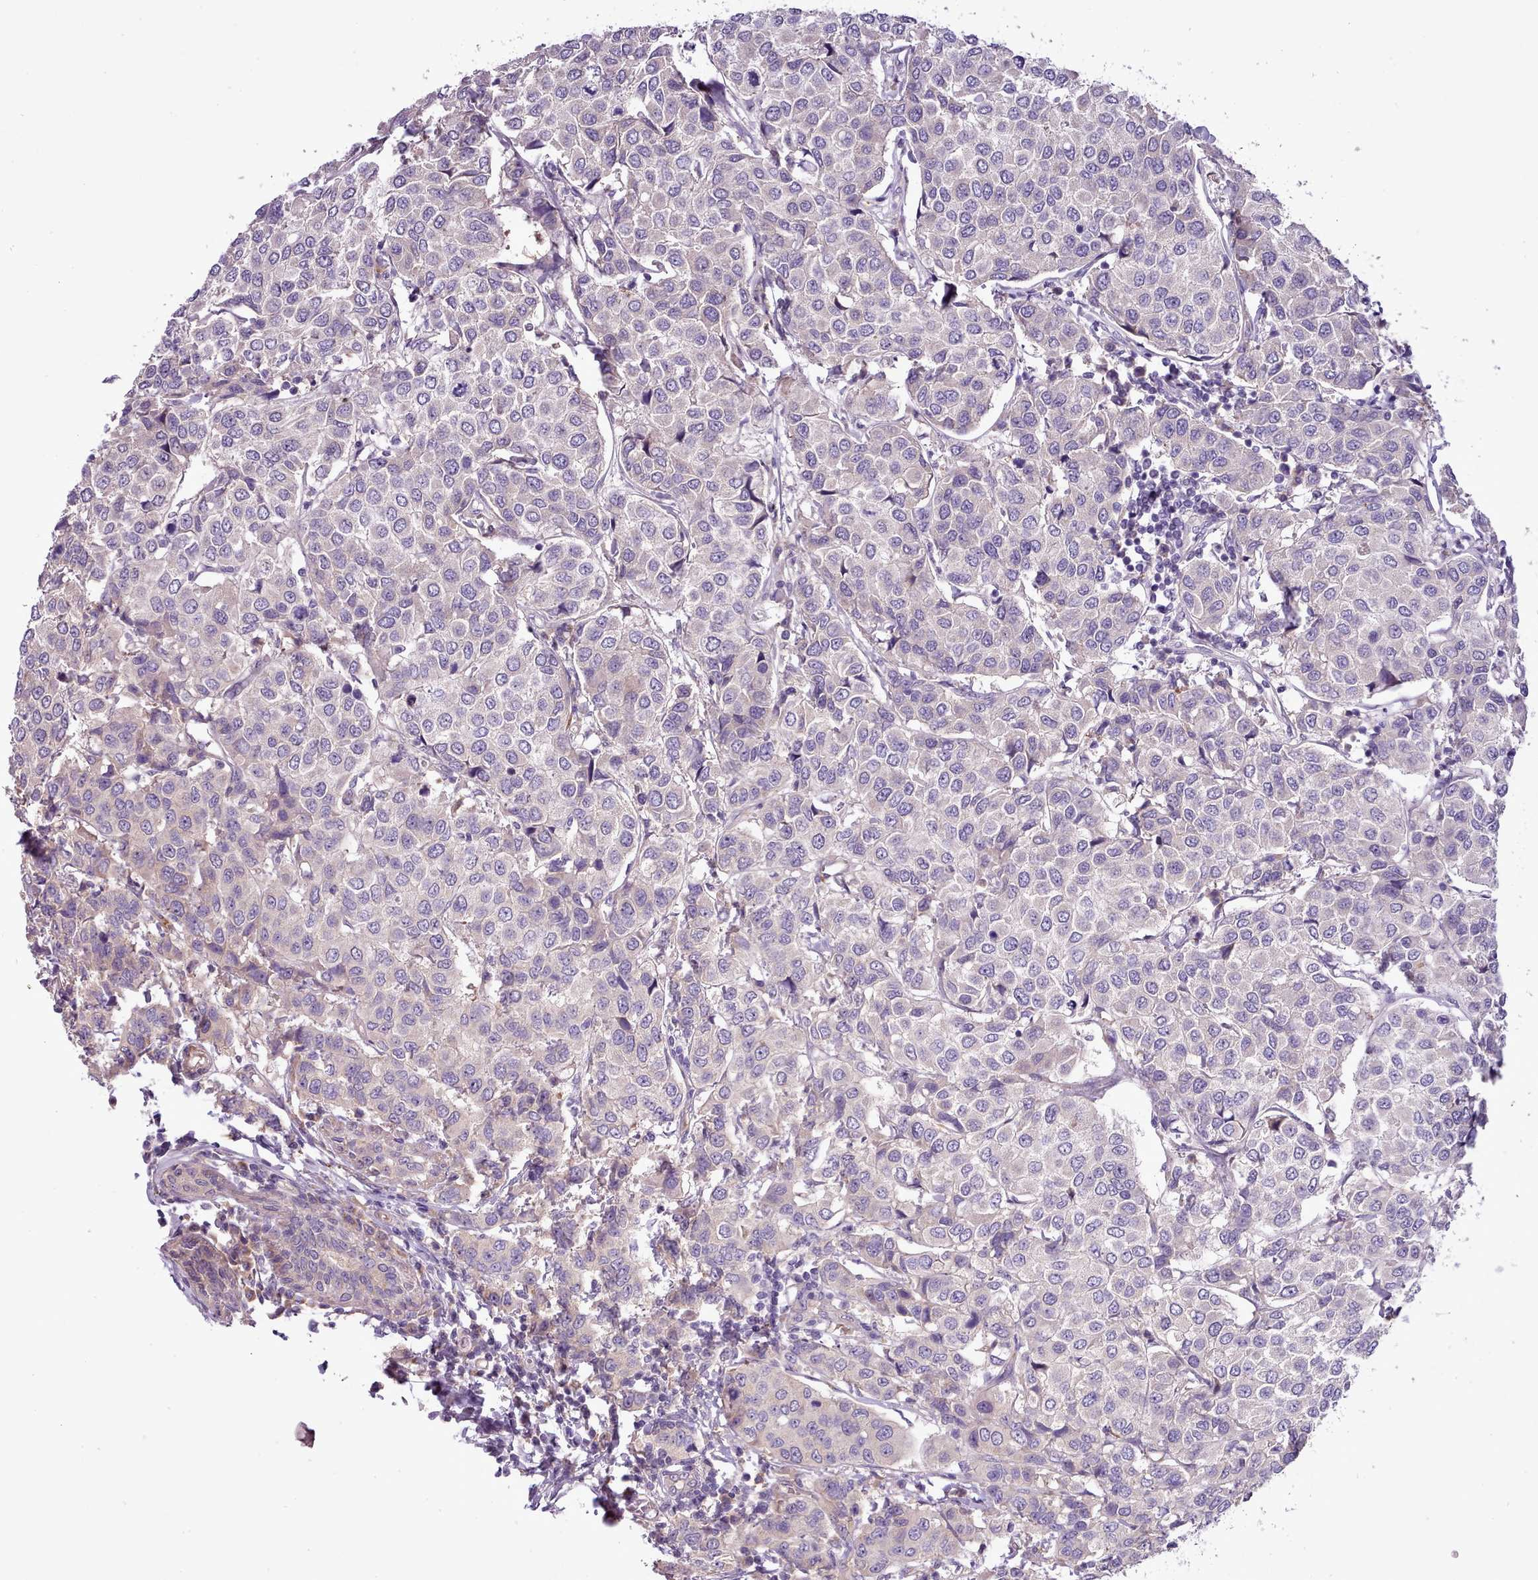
{"staining": {"intensity": "negative", "quantity": "none", "location": "none"}, "tissue": "breast cancer", "cell_type": "Tumor cells", "image_type": "cancer", "snomed": [{"axis": "morphology", "description": "Duct carcinoma"}, {"axis": "topography", "description": "Breast"}], "caption": "DAB (3,3'-diaminobenzidine) immunohistochemical staining of human breast cancer reveals no significant positivity in tumor cells.", "gene": "SETX", "patient": {"sex": "female", "age": 55}}